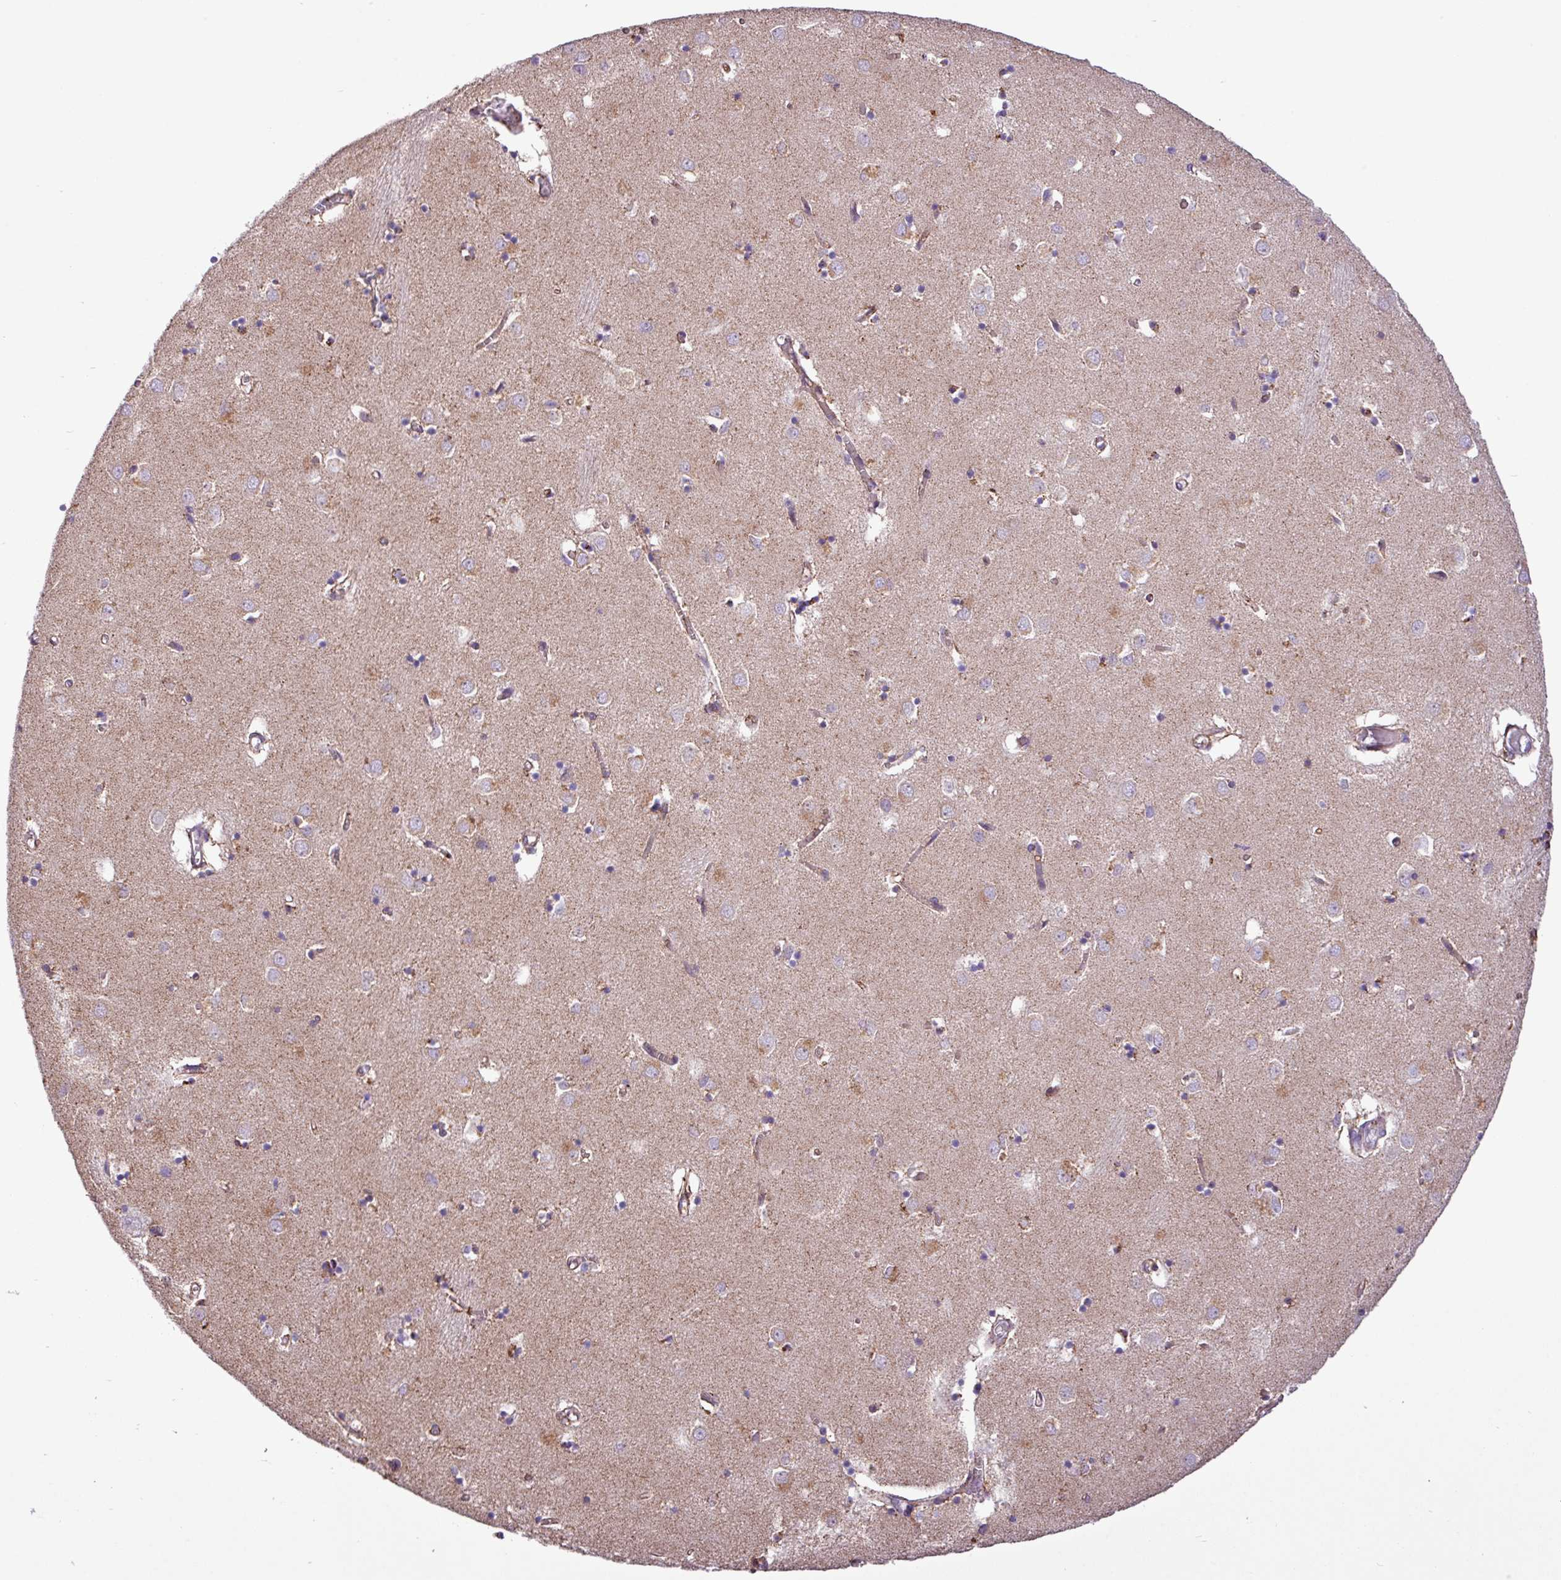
{"staining": {"intensity": "weak", "quantity": "25%-75%", "location": "cytoplasmic/membranous"}, "tissue": "caudate", "cell_type": "Glial cells", "image_type": "normal", "snomed": [{"axis": "morphology", "description": "Normal tissue, NOS"}, {"axis": "topography", "description": "Lateral ventricle wall"}], "caption": "Immunohistochemical staining of benign human caudate demonstrates weak cytoplasmic/membranous protein staining in about 25%-75% of glial cells. Using DAB (brown) and hematoxylin (blue) stains, captured at high magnification using brightfield microscopy.", "gene": "RPP25L", "patient": {"sex": "male", "age": 70}}